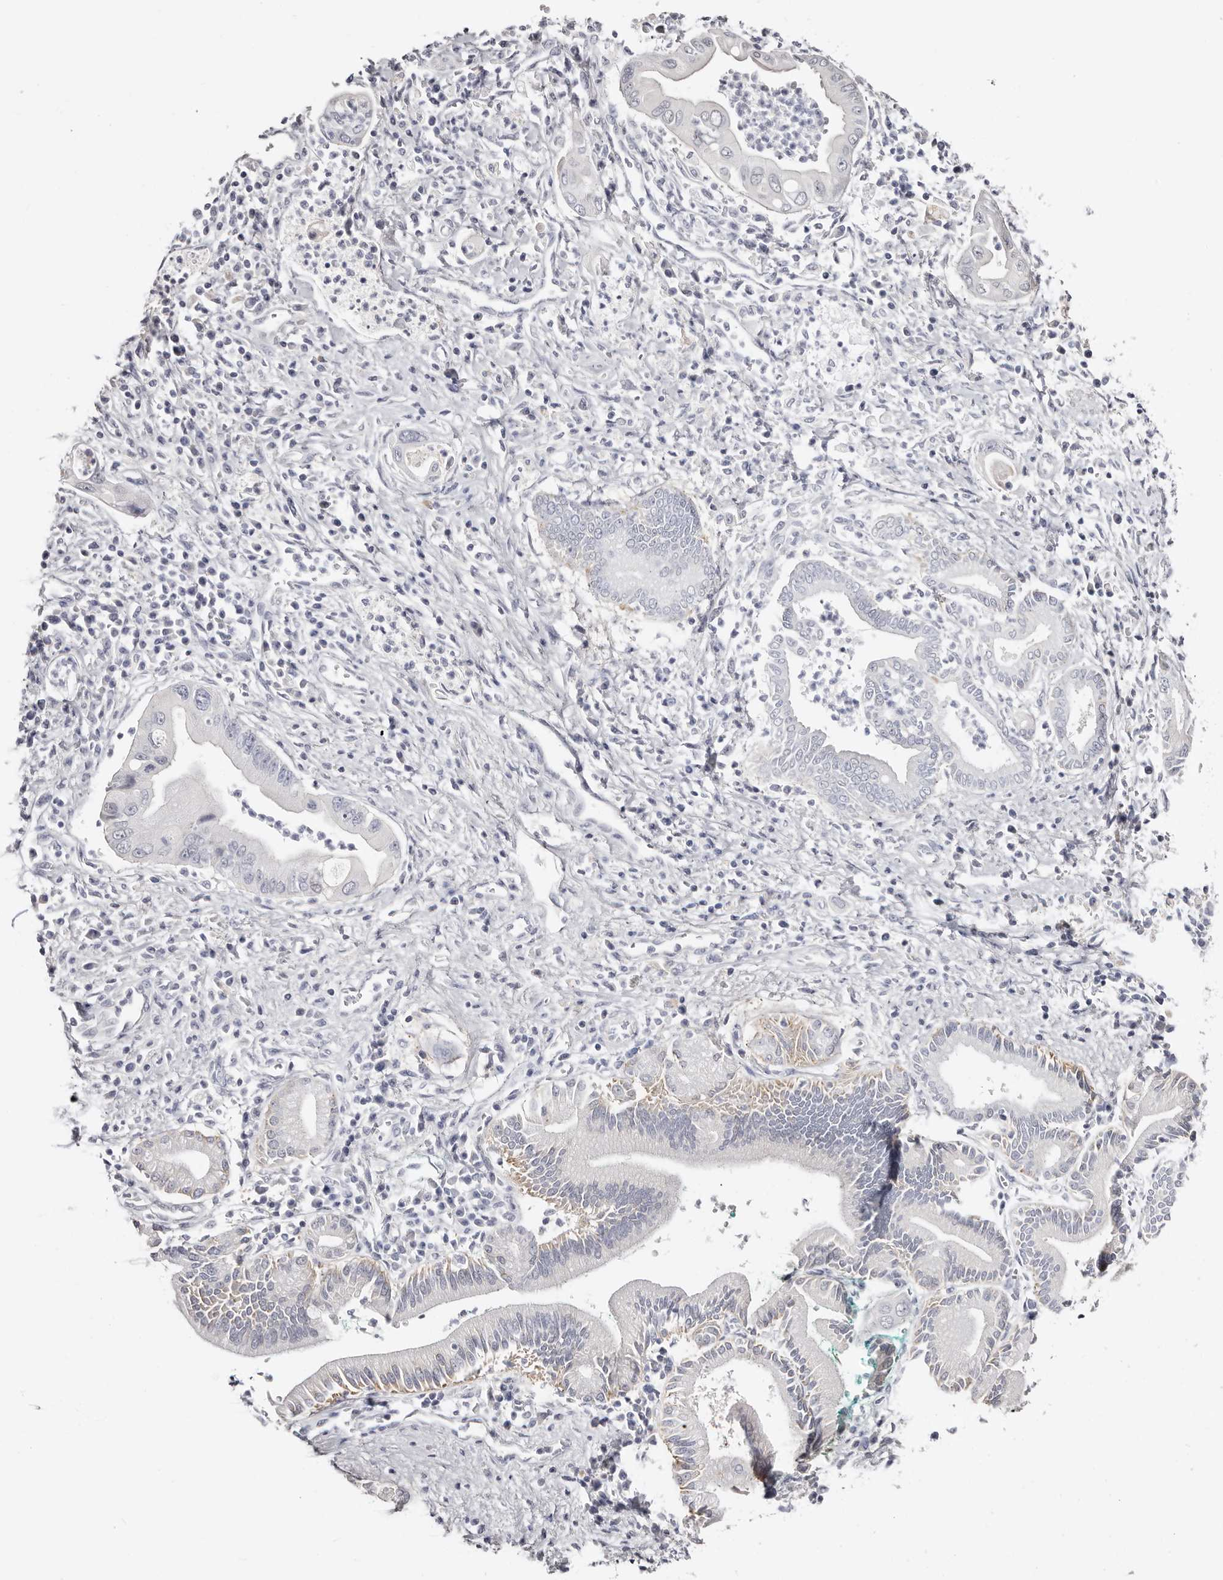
{"staining": {"intensity": "negative", "quantity": "none", "location": "none"}, "tissue": "pancreatic cancer", "cell_type": "Tumor cells", "image_type": "cancer", "snomed": [{"axis": "morphology", "description": "Adenocarcinoma, NOS"}, {"axis": "topography", "description": "Pancreas"}], "caption": "Immunohistochemistry histopathology image of neoplastic tissue: human adenocarcinoma (pancreatic) stained with DAB reveals no significant protein staining in tumor cells.", "gene": "AKNAD1", "patient": {"sex": "male", "age": 78}}